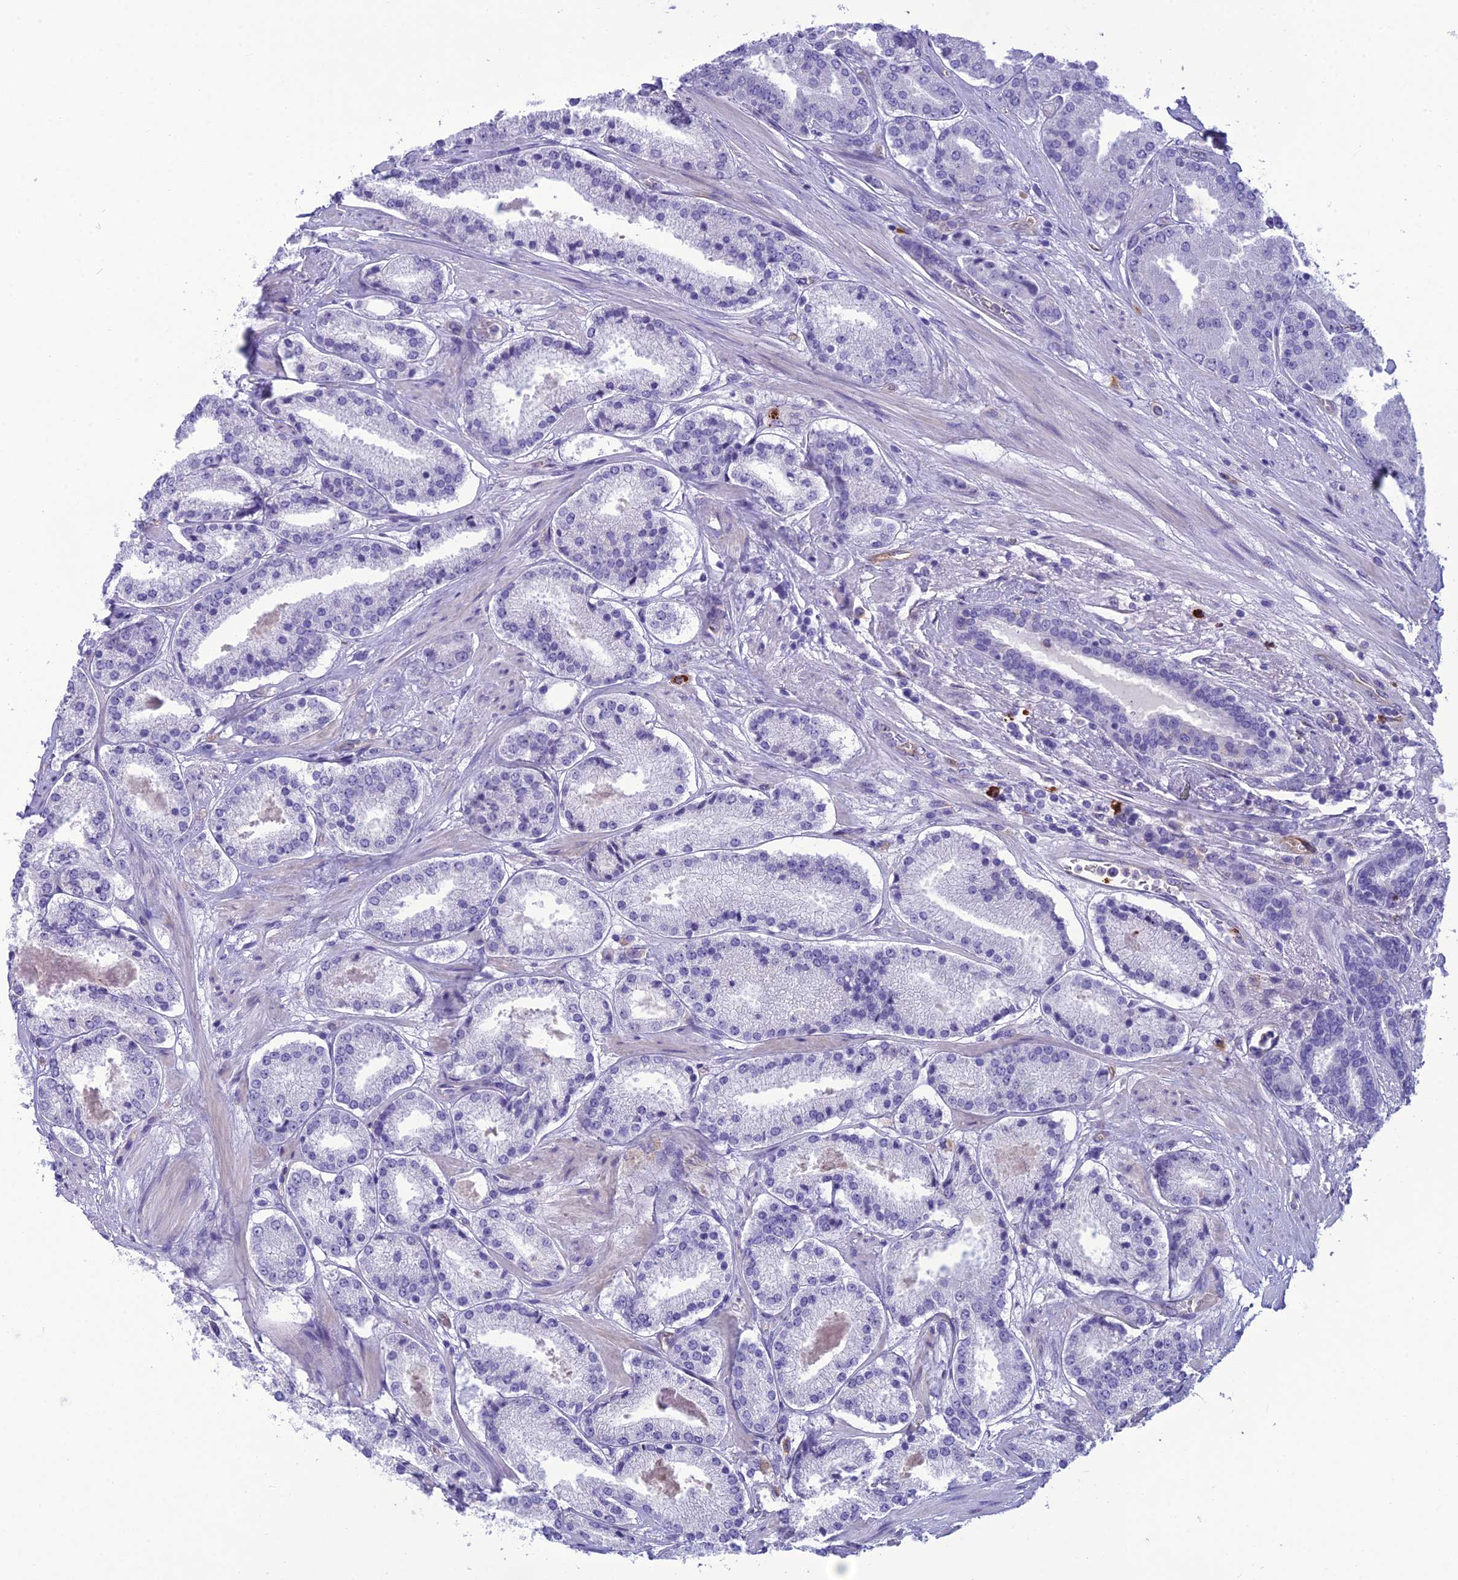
{"staining": {"intensity": "negative", "quantity": "none", "location": "none"}, "tissue": "prostate cancer", "cell_type": "Tumor cells", "image_type": "cancer", "snomed": [{"axis": "morphology", "description": "Adenocarcinoma, High grade"}, {"axis": "topography", "description": "Prostate"}], "caption": "An image of human high-grade adenocarcinoma (prostate) is negative for staining in tumor cells.", "gene": "BBS7", "patient": {"sex": "male", "age": 63}}